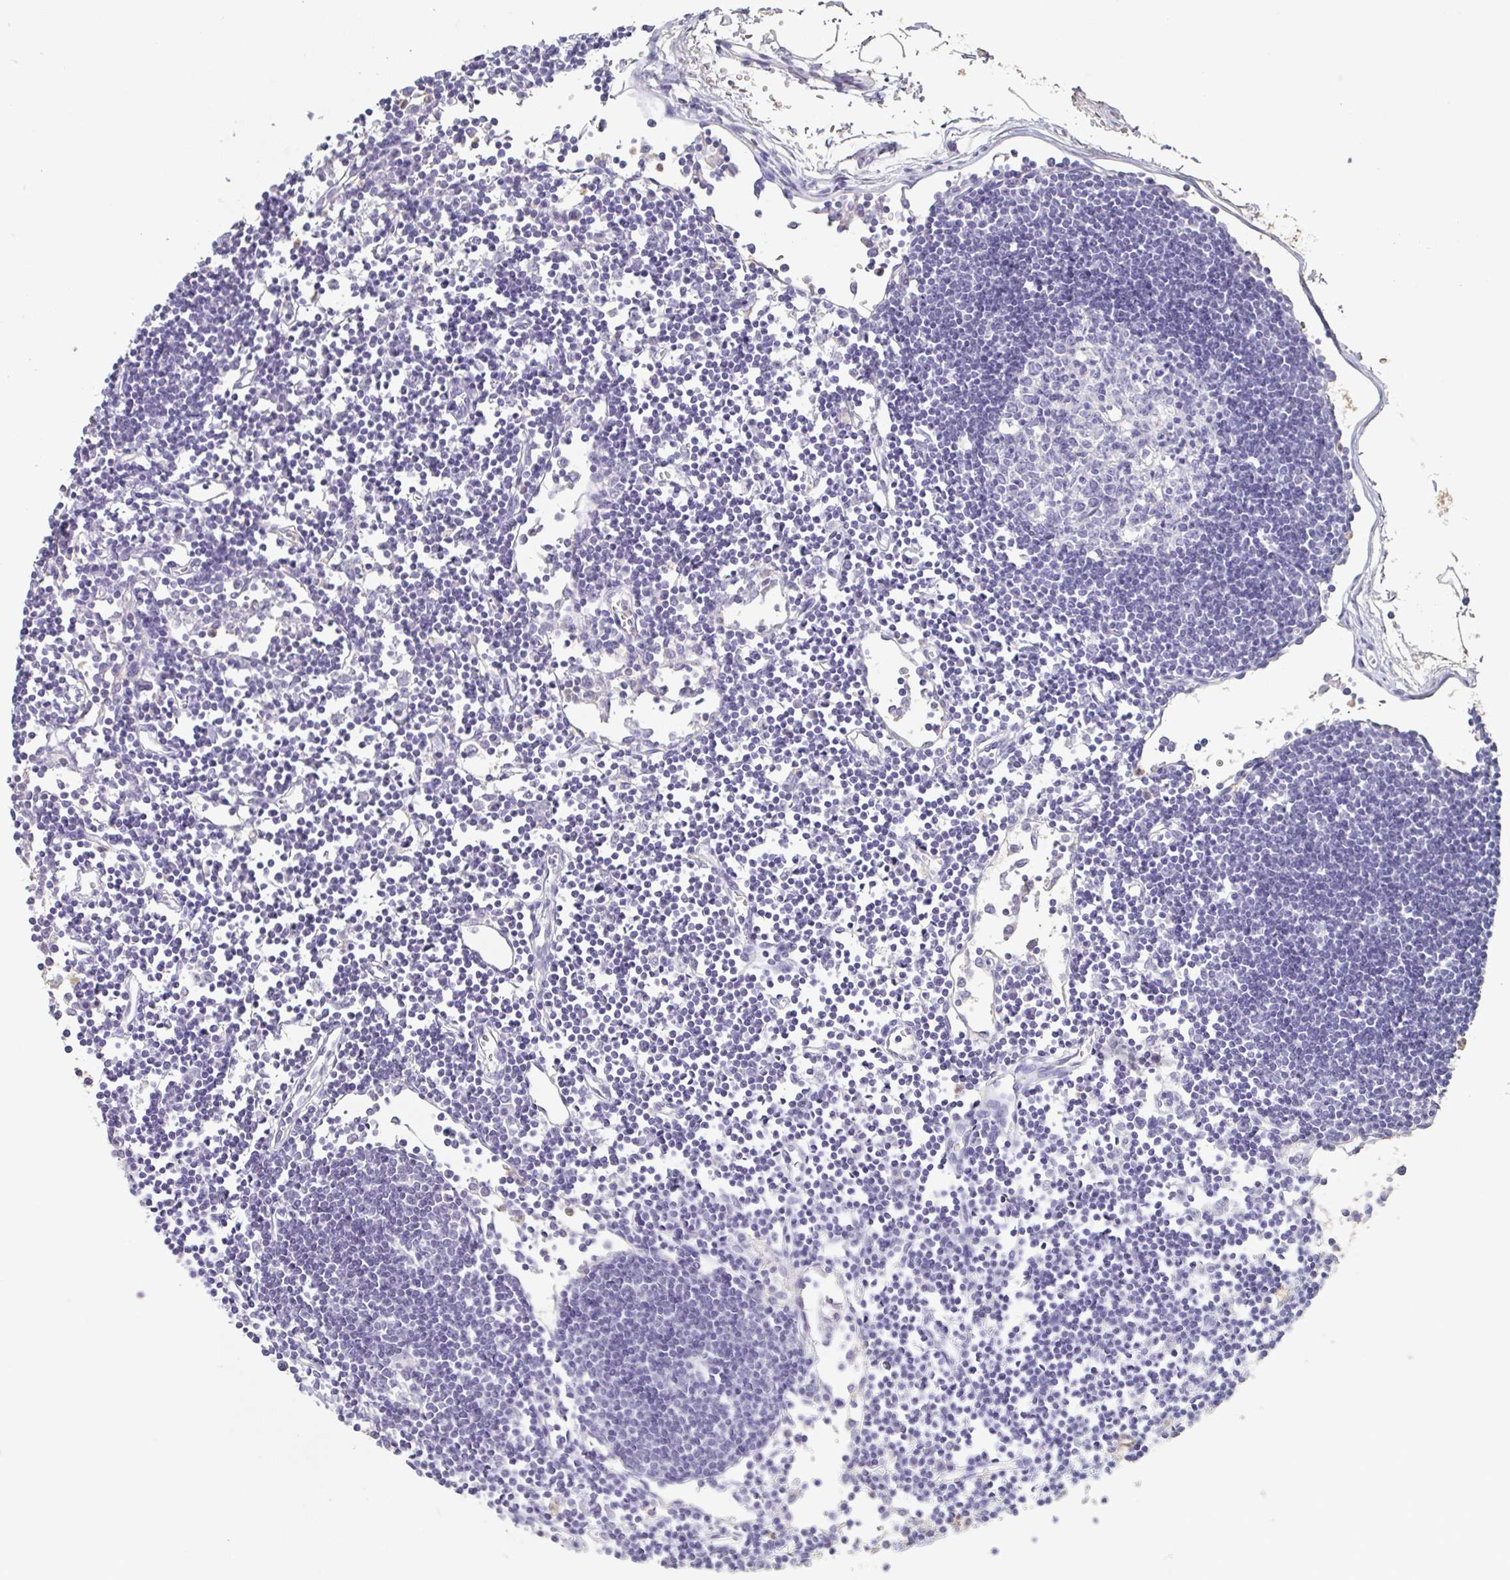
{"staining": {"intensity": "negative", "quantity": "none", "location": "none"}, "tissue": "lymph node", "cell_type": "Germinal center cells", "image_type": "normal", "snomed": [{"axis": "morphology", "description": "Normal tissue, NOS"}, {"axis": "topography", "description": "Lymph node"}], "caption": "Immunohistochemical staining of normal human lymph node demonstrates no significant positivity in germinal center cells.", "gene": "BPIFA2", "patient": {"sex": "female", "age": 65}}